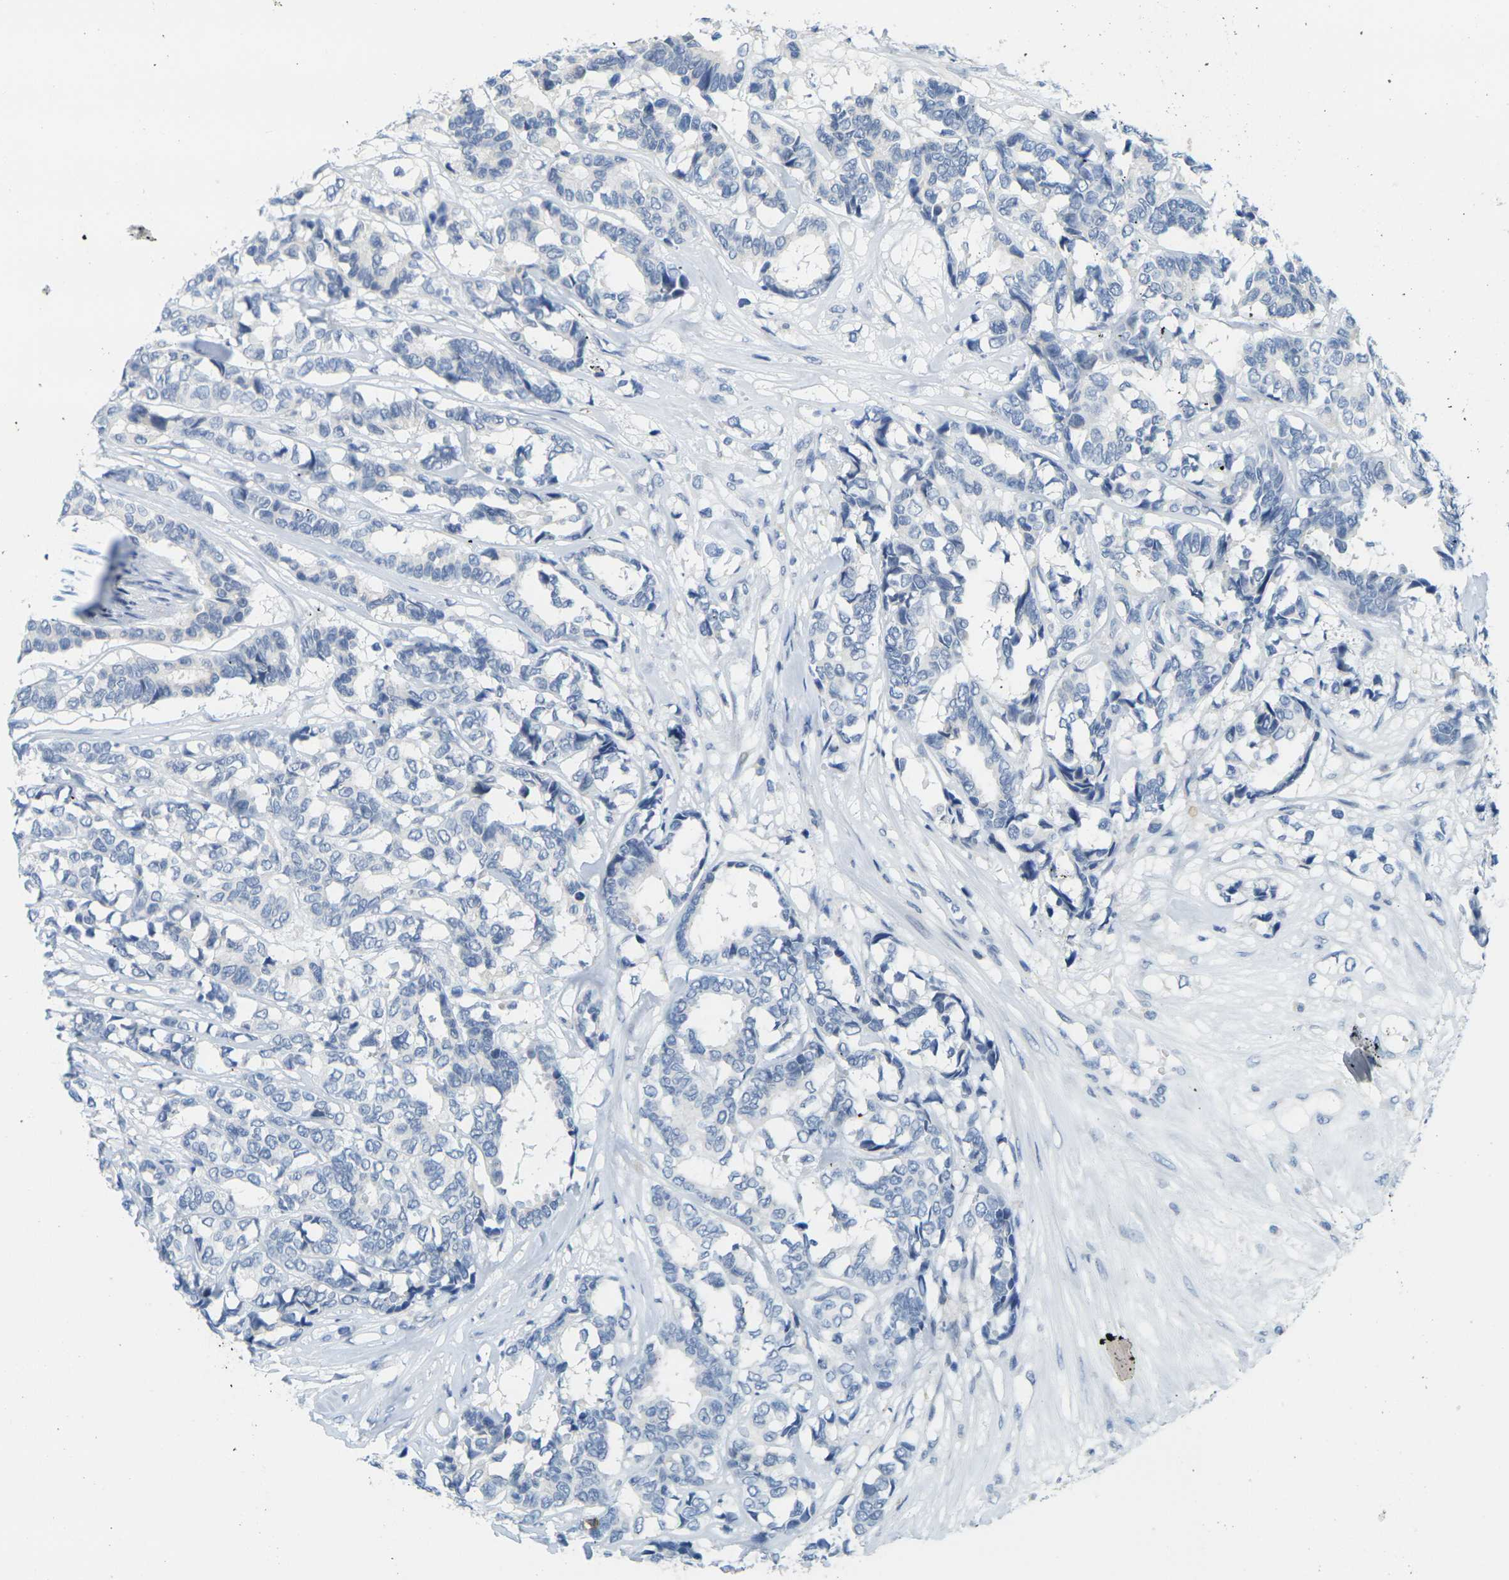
{"staining": {"intensity": "negative", "quantity": "none", "location": "none"}, "tissue": "breast cancer", "cell_type": "Tumor cells", "image_type": "cancer", "snomed": [{"axis": "morphology", "description": "Duct carcinoma"}, {"axis": "topography", "description": "Breast"}], "caption": "Tumor cells show no significant protein positivity in breast cancer.", "gene": "CD3D", "patient": {"sex": "female", "age": 87}}